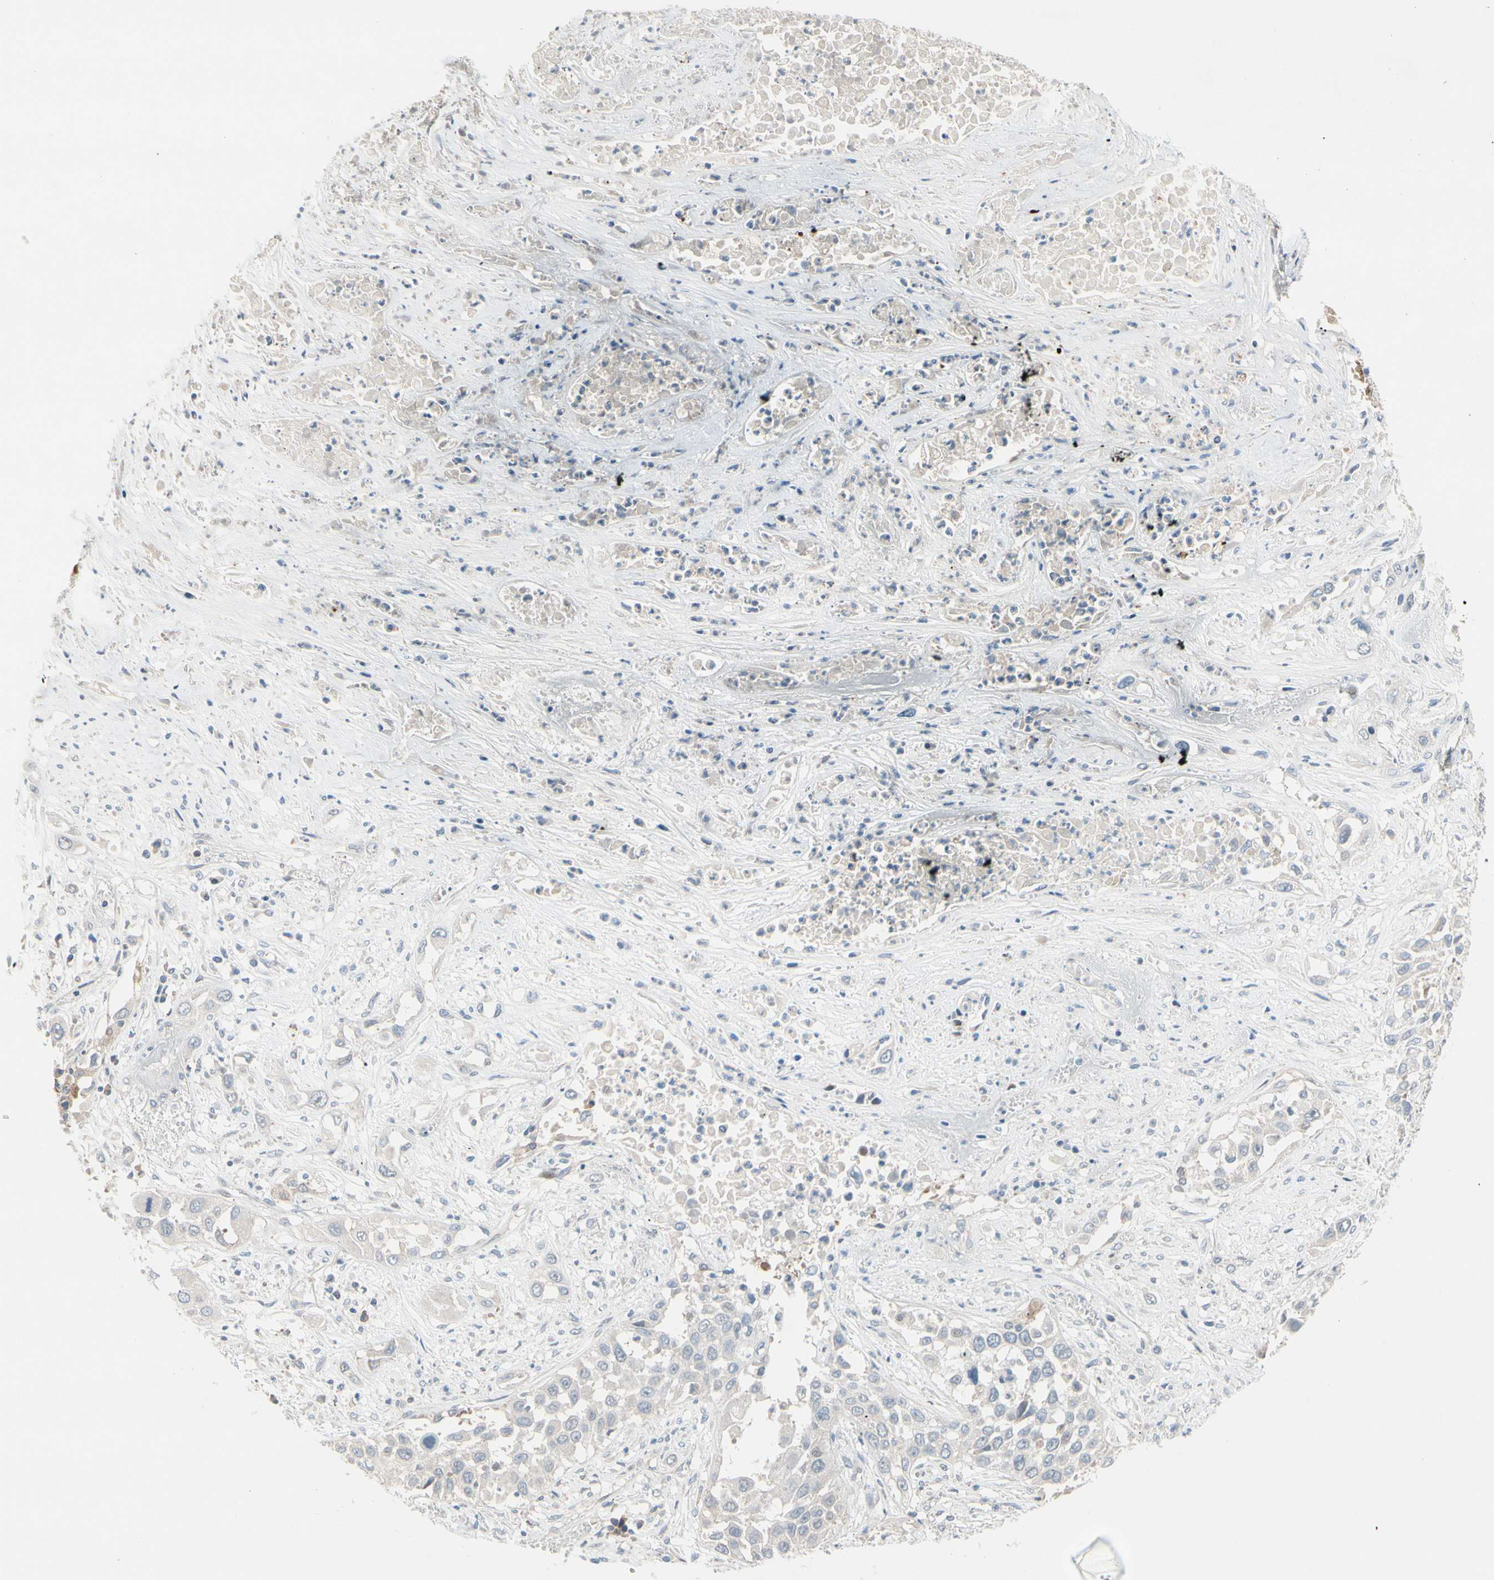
{"staining": {"intensity": "negative", "quantity": "none", "location": "none"}, "tissue": "lung cancer", "cell_type": "Tumor cells", "image_type": "cancer", "snomed": [{"axis": "morphology", "description": "Squamous cell carcinoma, NOS"}, {"axis": "topography", "description": "Lung"}], "caption": "Micrograph shows no protein staining in tumor cells of lung squamous cell carcinoma tissue. Nuclei are stained in blue.", "gene": "CFAP36", "patient": {"sex": "male", "age": 71}}